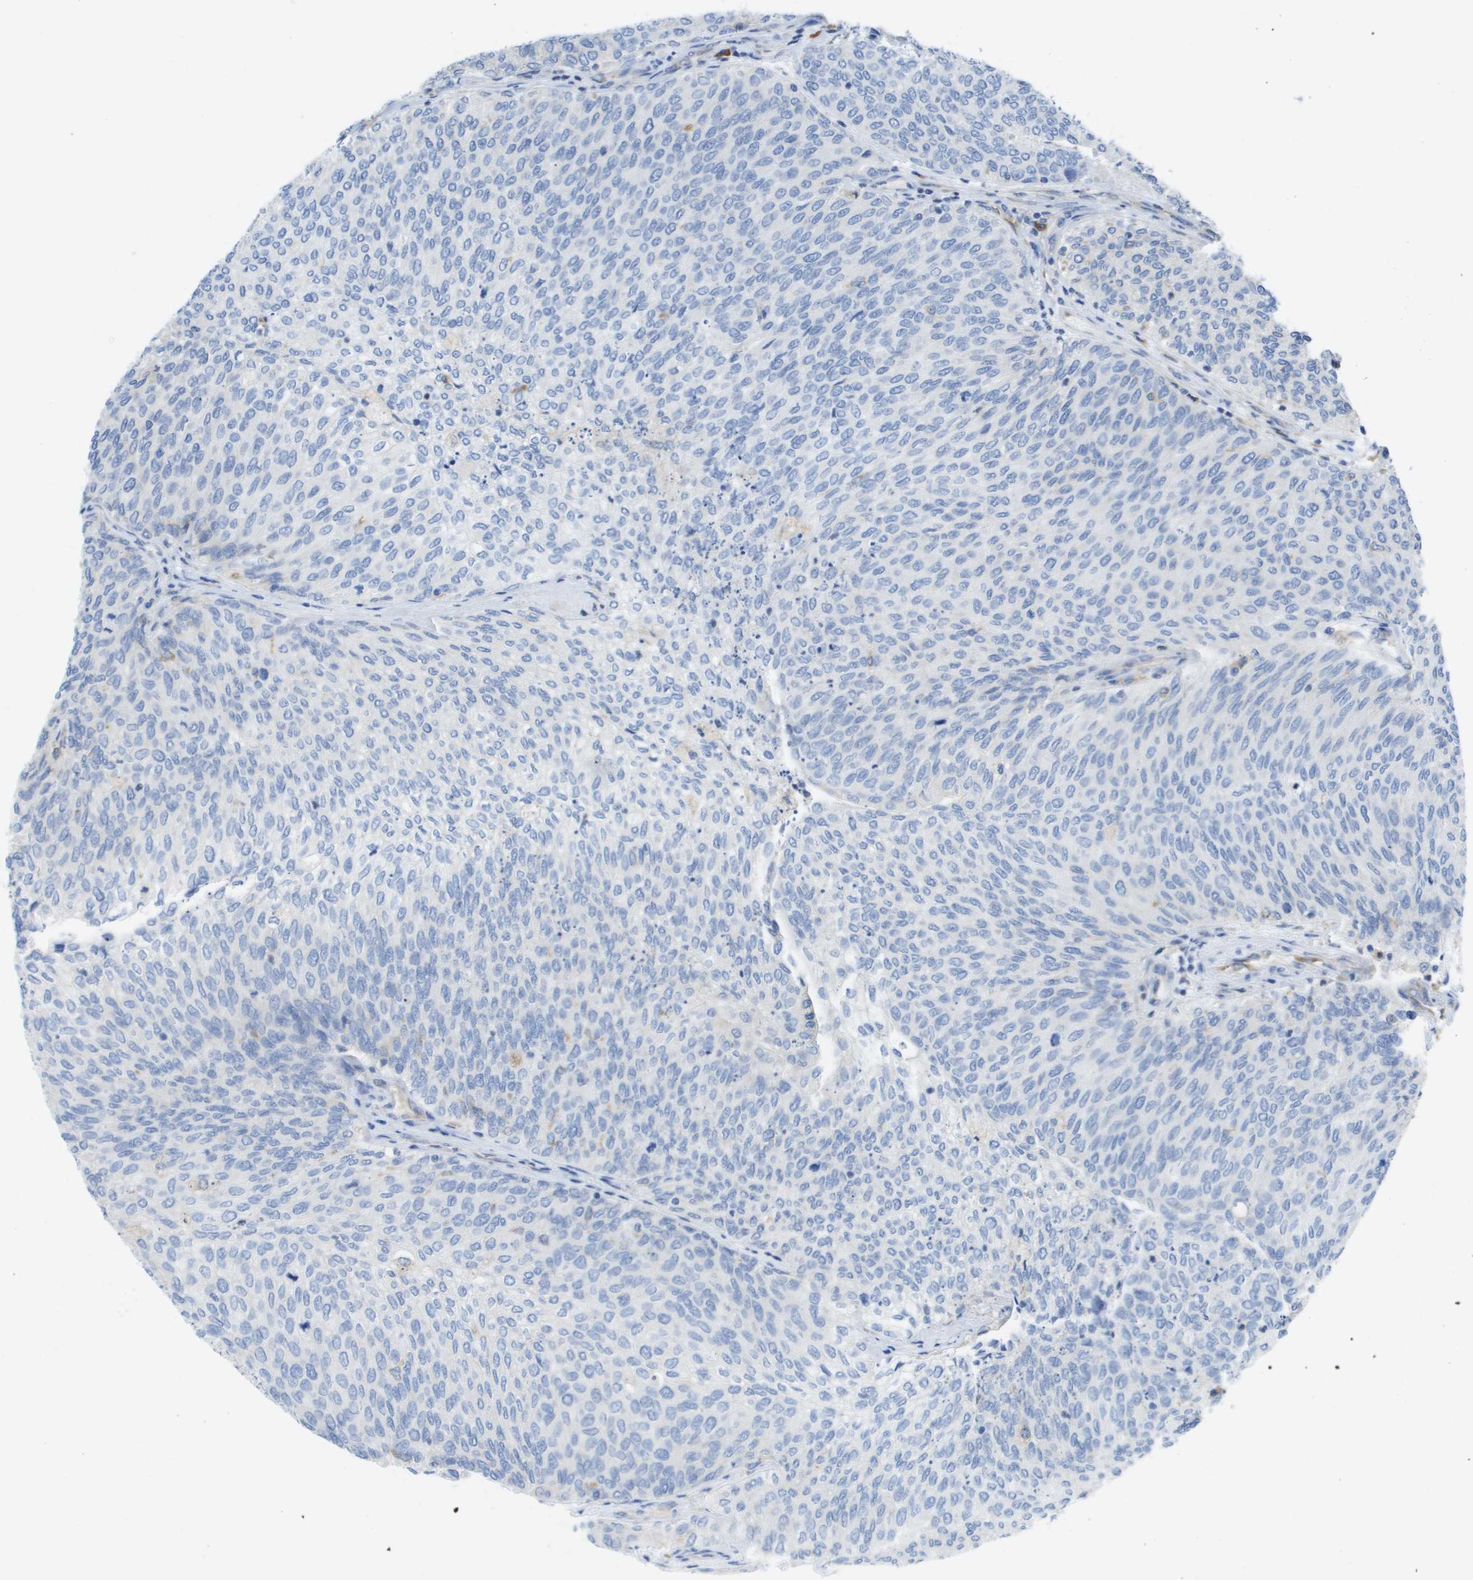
{"staining": {"intensity": "negative", "quantity": "none", "location": "none"}, "tissue": "urothelial cancer", "cell_type": "Tumor cells", "image_type": "cancer", "snomed": [{"axis": "morphology", "description": "Urothelial carcinoma, Low grade"}, {"axis": "topography", "description": "Urinary bladder"}], "caption": "DAB (3,3'-diaminobenzidine) immunohistochemical staining of human urothelial carcinoma (low-grade) reveals no significant positivity in tumor cells. (DAB (3,3'-diaminobenzidine) IHC with hematoxylin counter stain).", "gene": "SDR42E1", "patient": {"sex": "female", "age": 79}}